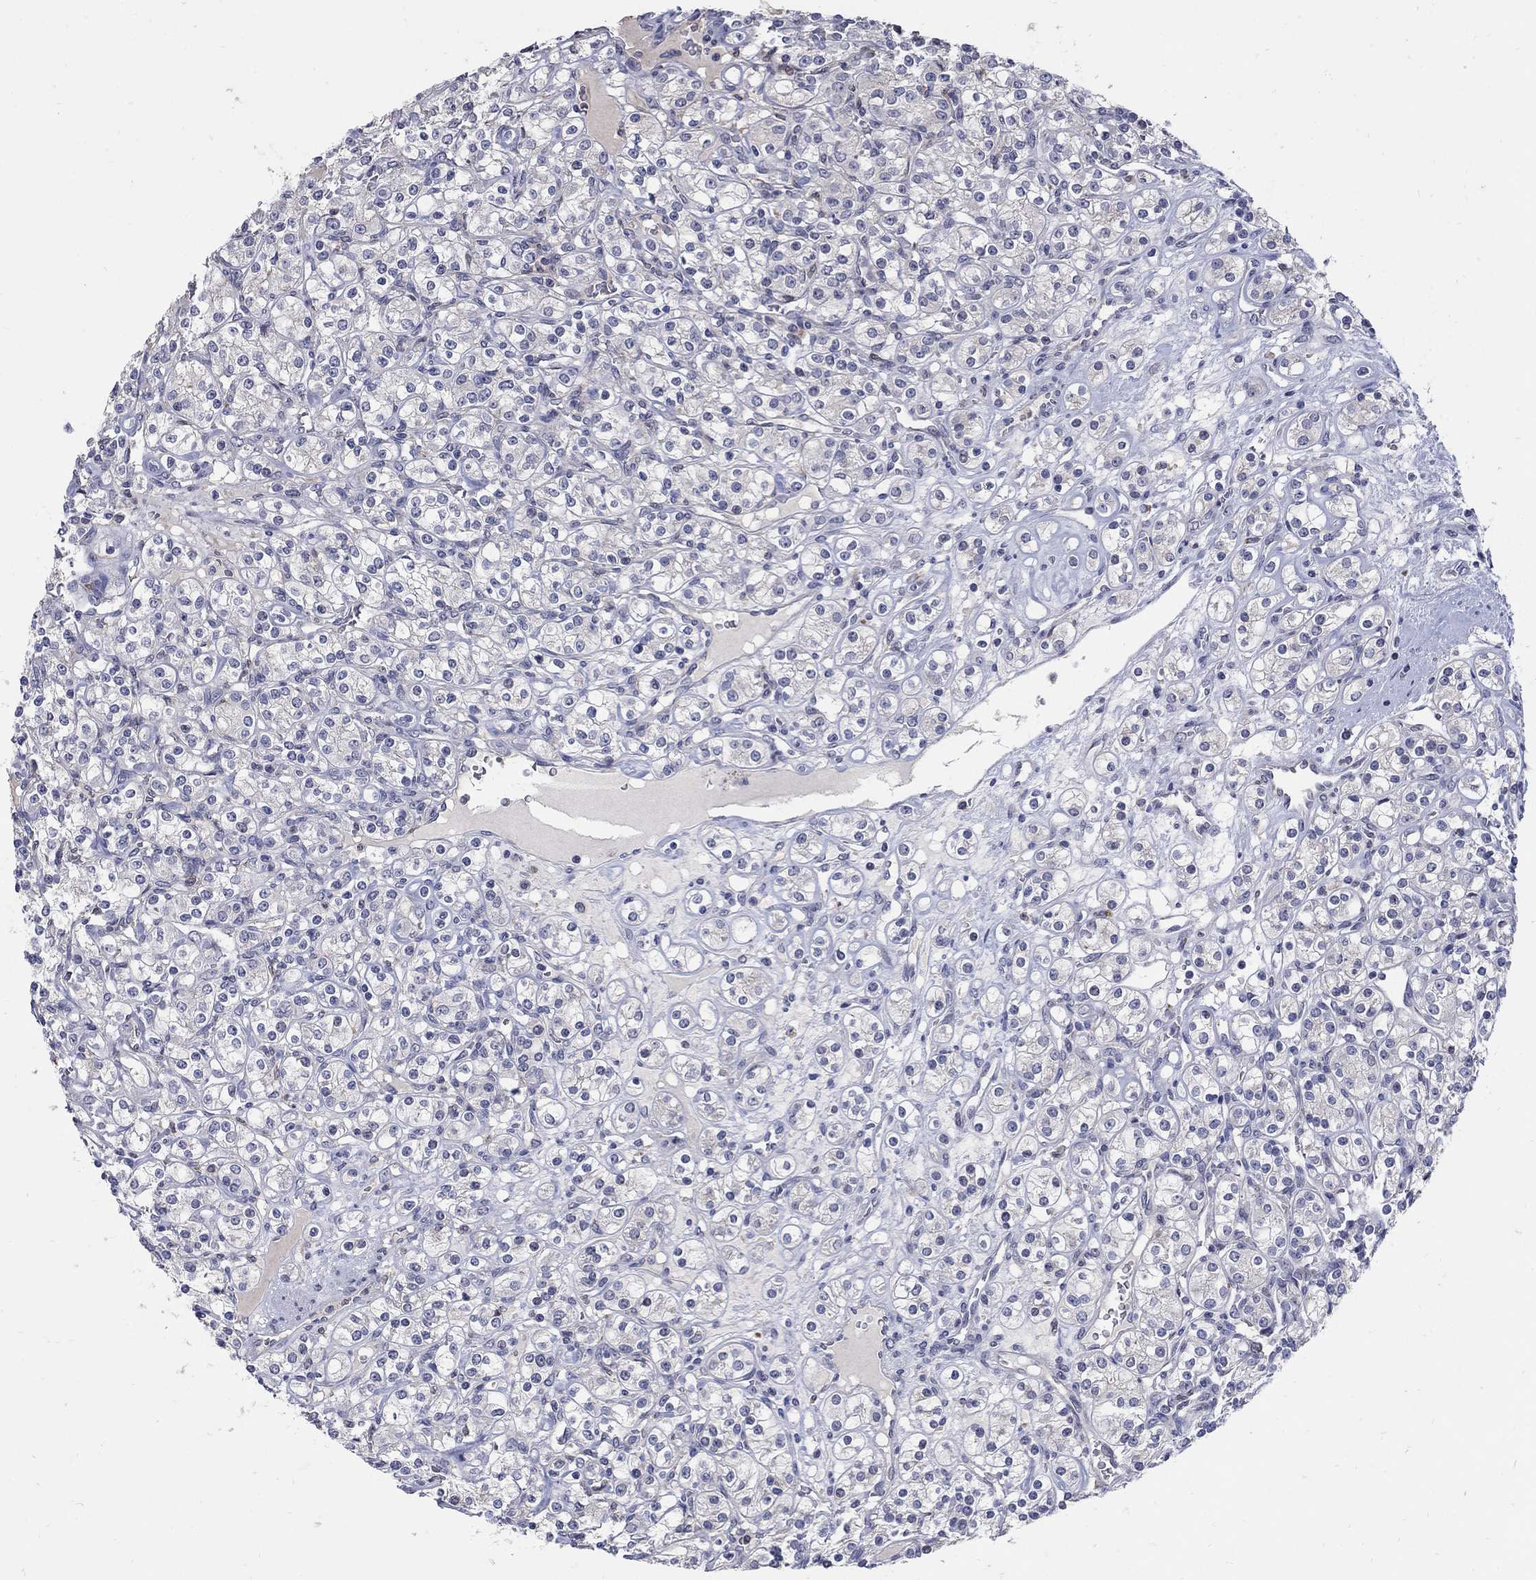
{"staining": {"intensity": "negative", "quantity": "none", "location": "none"}, "tissue": "renal cancer", "cell_type": "Tumor cells", "image_type": "cancer", "snomed": [{"axis": "morphology", "description": "Adenocarcinoma, NOS"}, {"axis": "topography", "description": "Kidney"}], "caption": "There is no significant positivity in tumor cells of adenocarcinoma (renal).", "gene": "CETN1", "patient": {"sex": "male", "age": 77}}